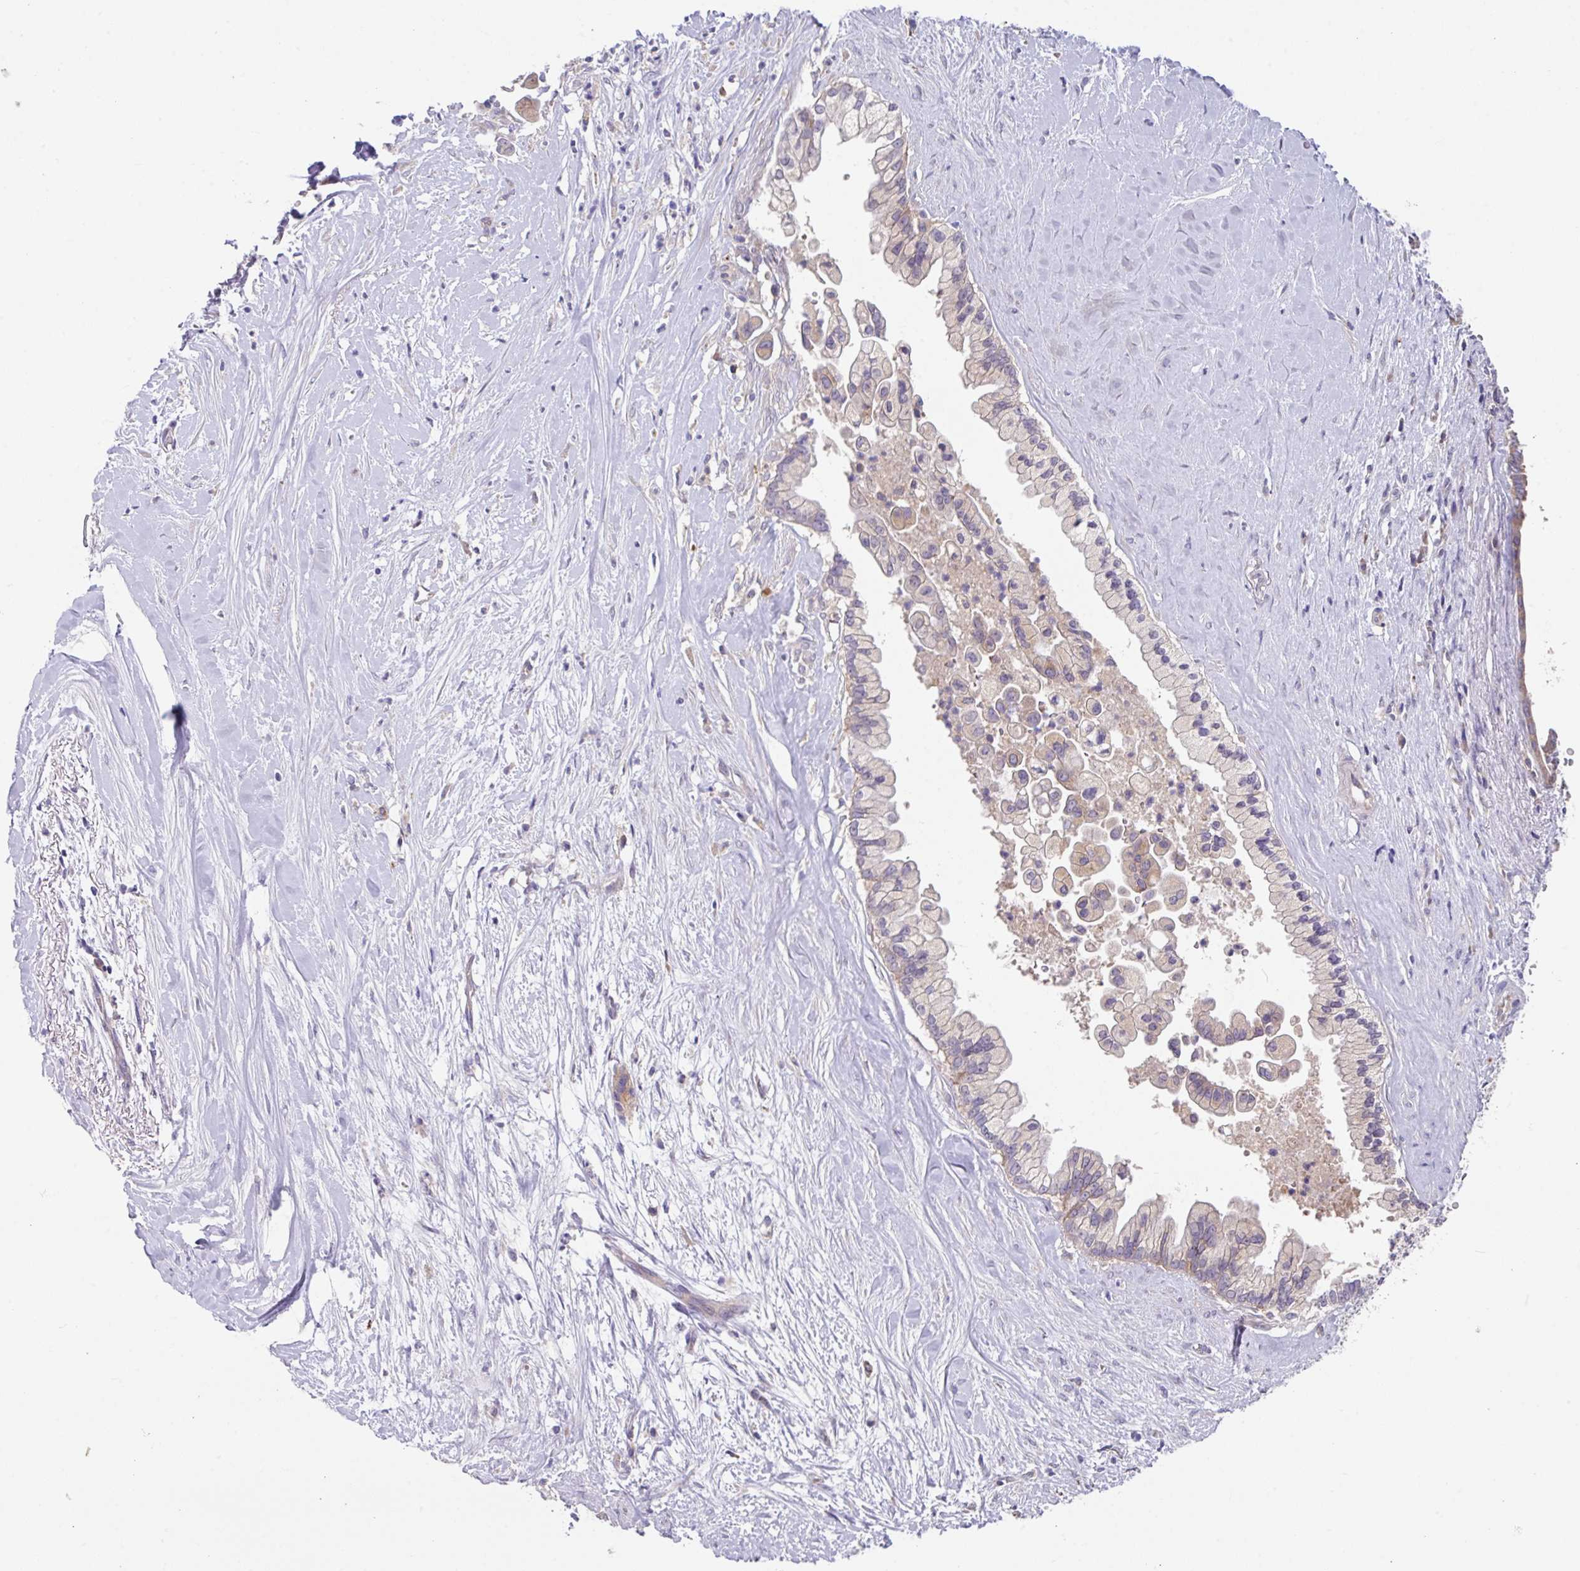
{"staining": {"intensity": "weak", "quantity": "<25%", "location": "cytoplasmic/membranous"}, "tissue": "pancreatic cancer", "cell_type": "Tumor cells", "image_type": "cancer", "snomed": [{"axis": "morphology", "description": "Adenocarcinoma, NOS"}, {"axis": "topography", "description": "Pancreas"}], "caption": "A histopathology image of pancreatic cancer stained for a protein exhibits no brown staining in tumor cells.", "gene": "EIF4B", "patient": {"sex": "female", "age": 69}}